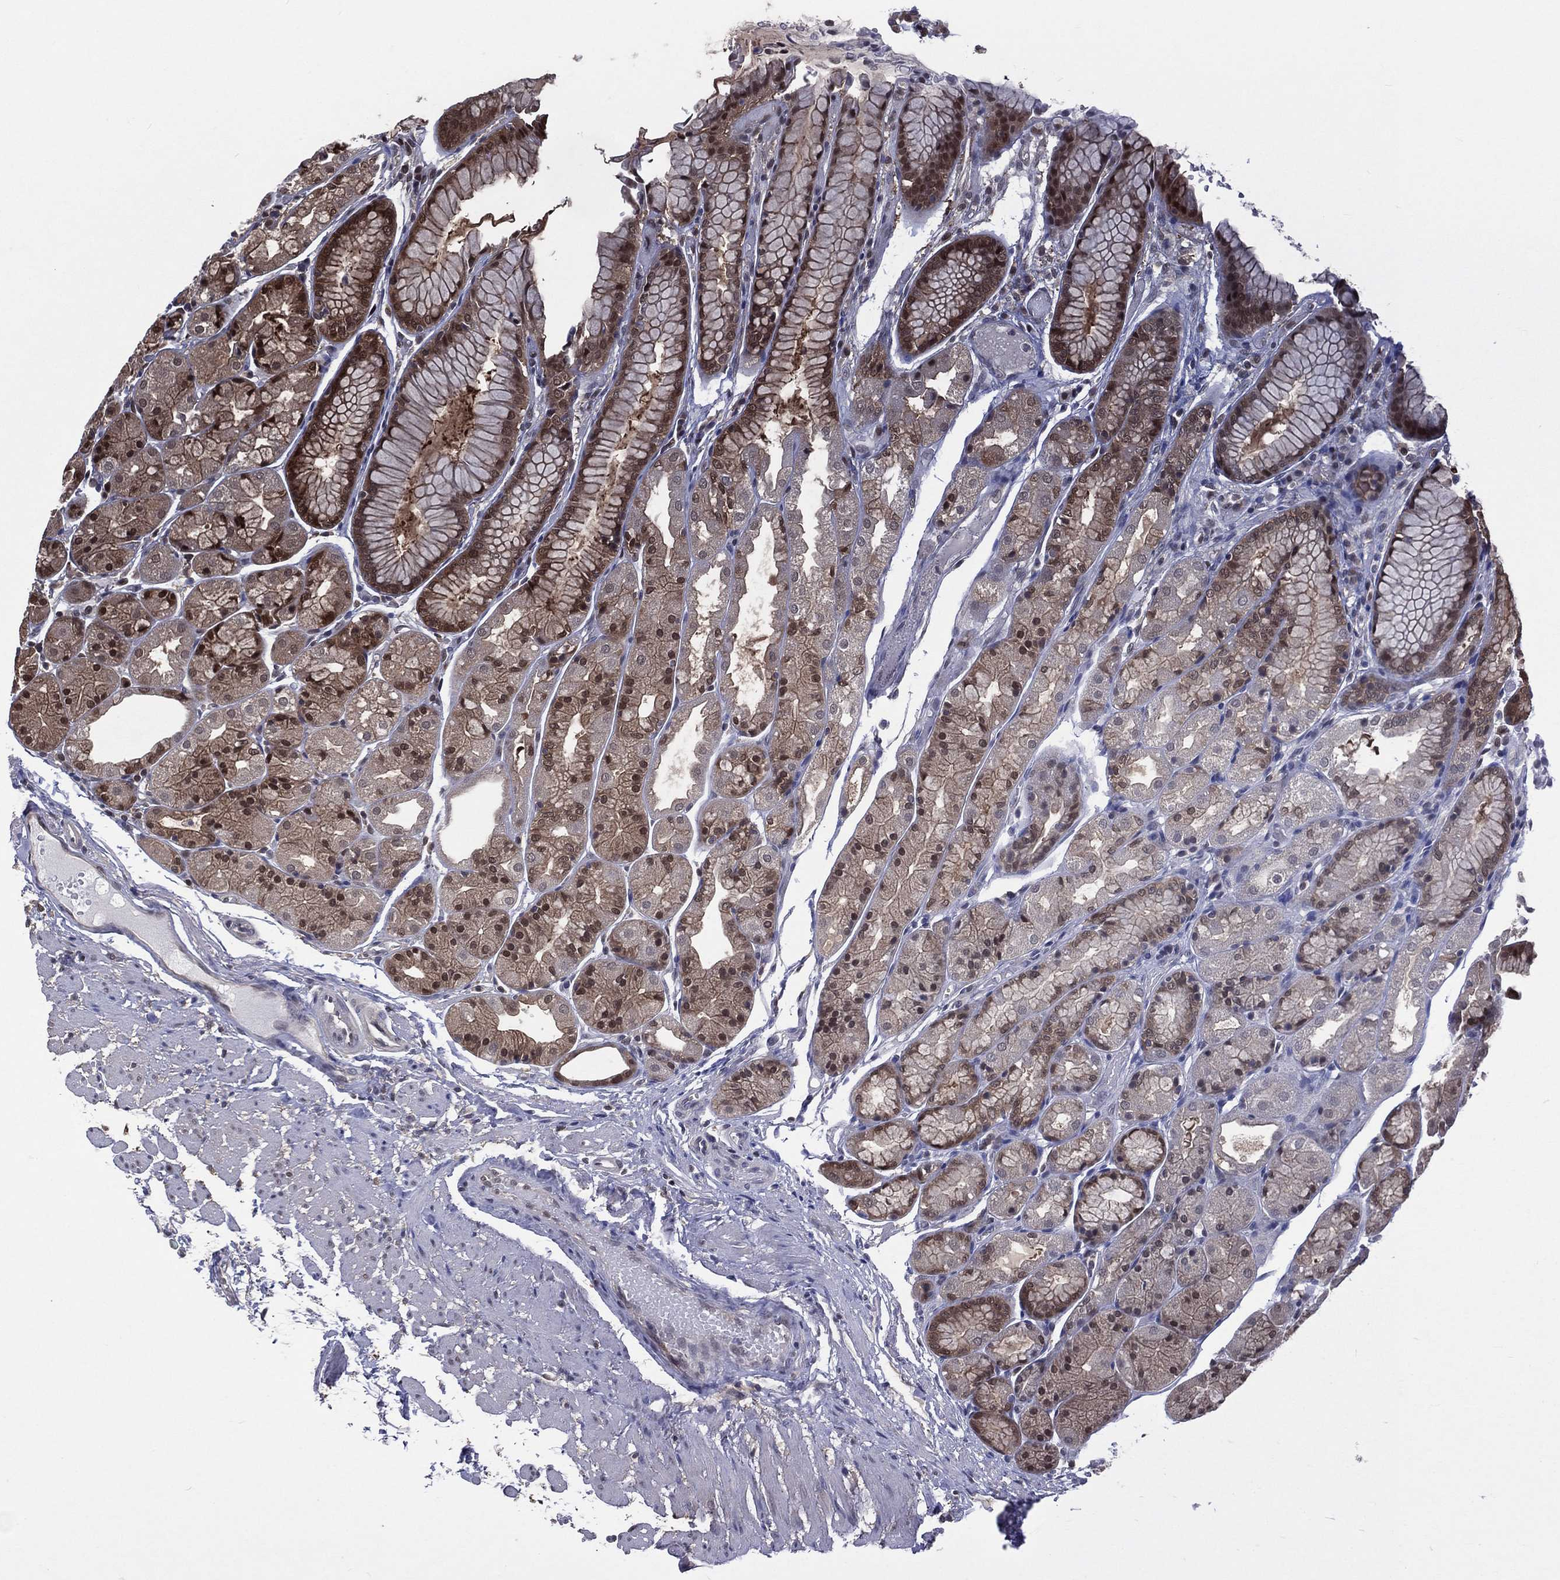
{"staining": {"intensity": "strong", "quantity": "<25%", "location": "cytoplasmic/membranous,nuclear"}, "tissue": "stomach", "cell_type": "Glandular cells", "image_type": "normal", "snomed": [{"axis": "morphology", "description": "Normal tissue, NOS"}, {"axis": "topography", "description": "Stomach, upper"}], "caption": "This histopathology image displays benign stomach stained with IHC to label a protein in brown. The cytoplasmic/membranous,nuclear of glandular cells show strong positivity for the protein. Nuclei are counter-stained blue.", "gene": "MTAP", "patient": {"sex": "male", "age": 72}}